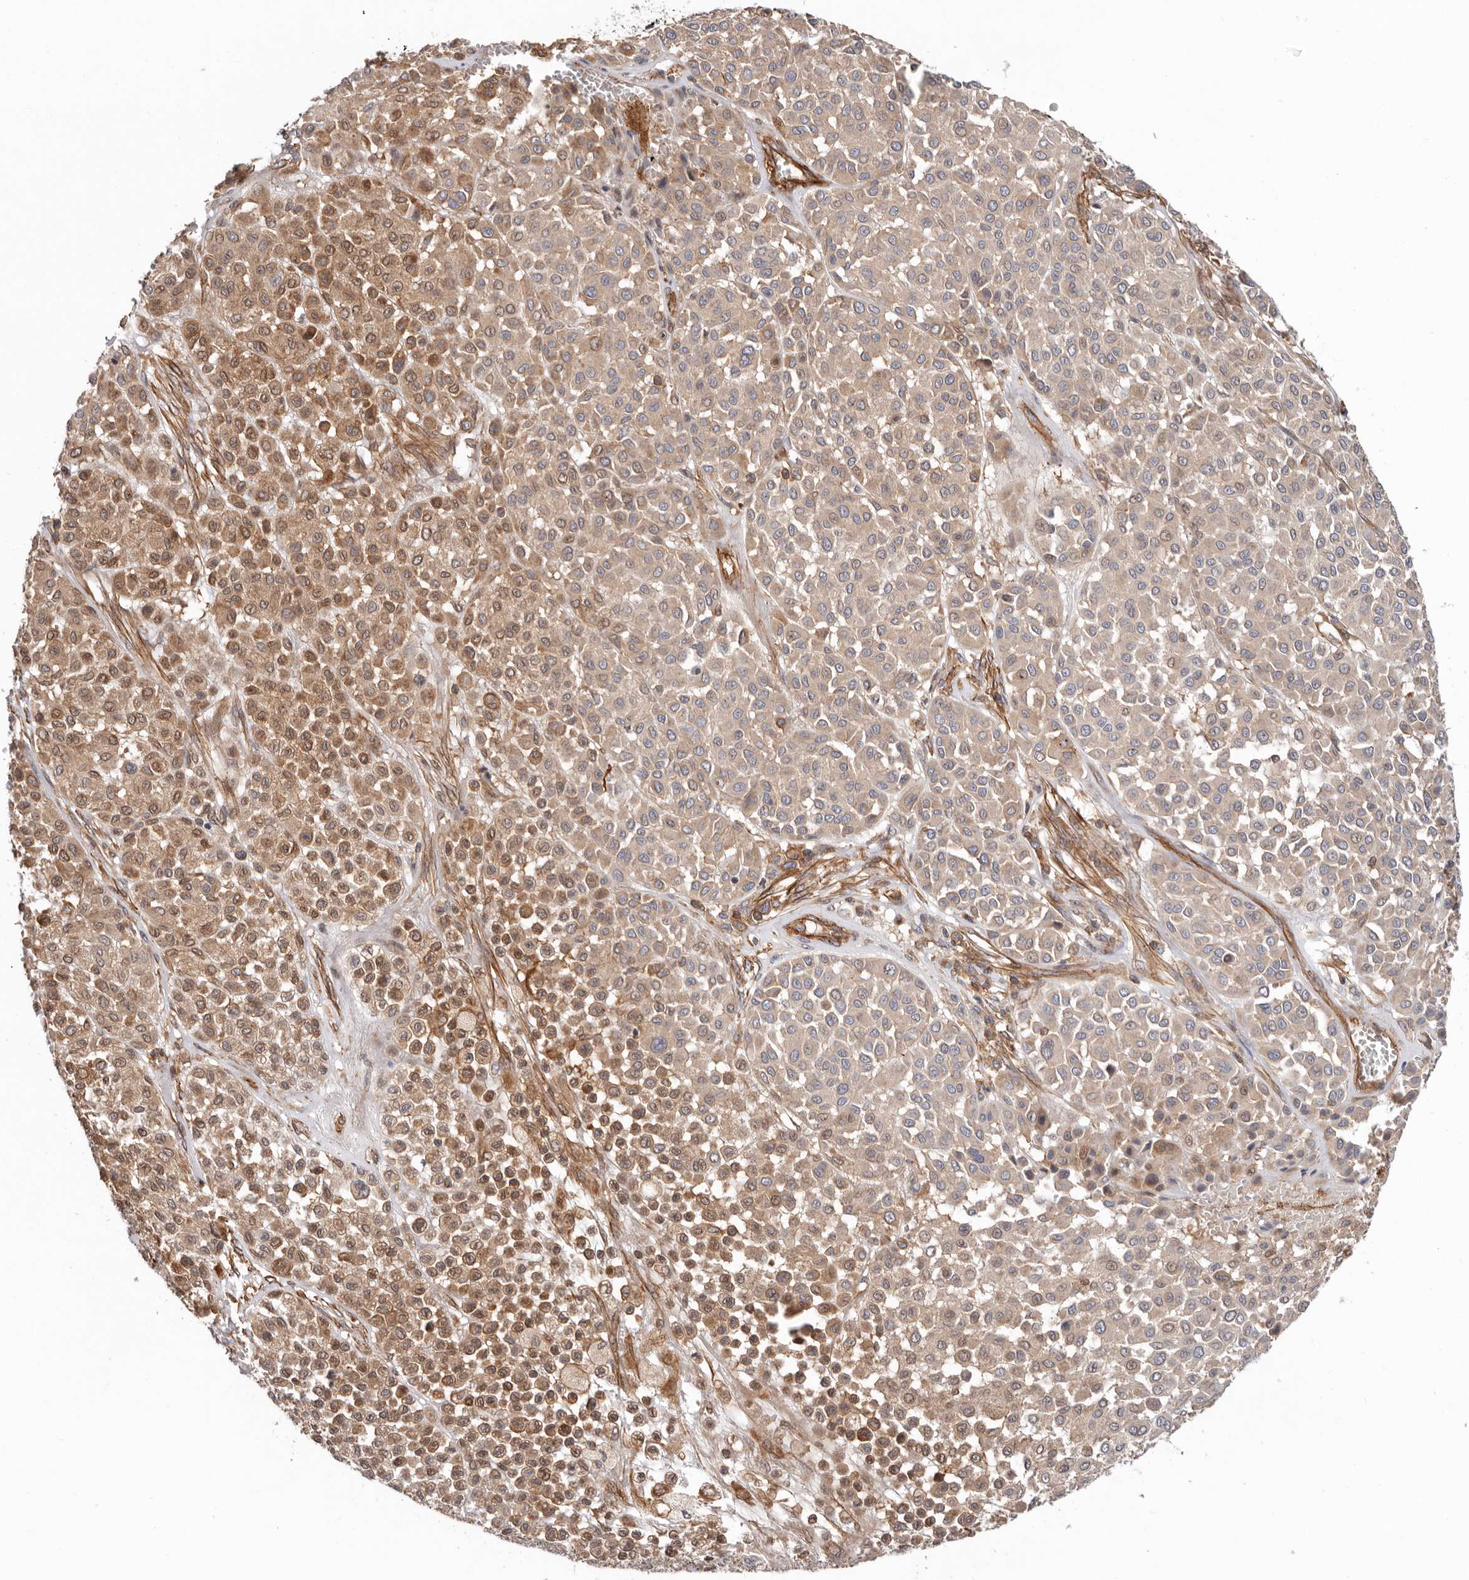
{"staining": {"intensity": "moderate", "quantity": ">75%", "location": "cytoplasmic/membranous"}, "tissue": "melanoma", "cell_type": "Tumor cells", "image_type": "cancer", "snomed": [{"axis": "morphology", "description": "Malignant melanoma, Metastatic site"}, {"axis": "topography", "description": "Soft tissue"}], "caption": "Immunohistochemistry photomicrograph of neoplastic tissue: human malignant melanoma (metastatic site) stained using immunohistochemistry (IHC) reveals medium levels of moderate protein expression localized specifically in the cytoplasmic/membranous of tumor cells, appearing as a cytoplasmic/membranous brown color.", "gene": "TMC7", "patient": {"sex": "male", "age": 41}}